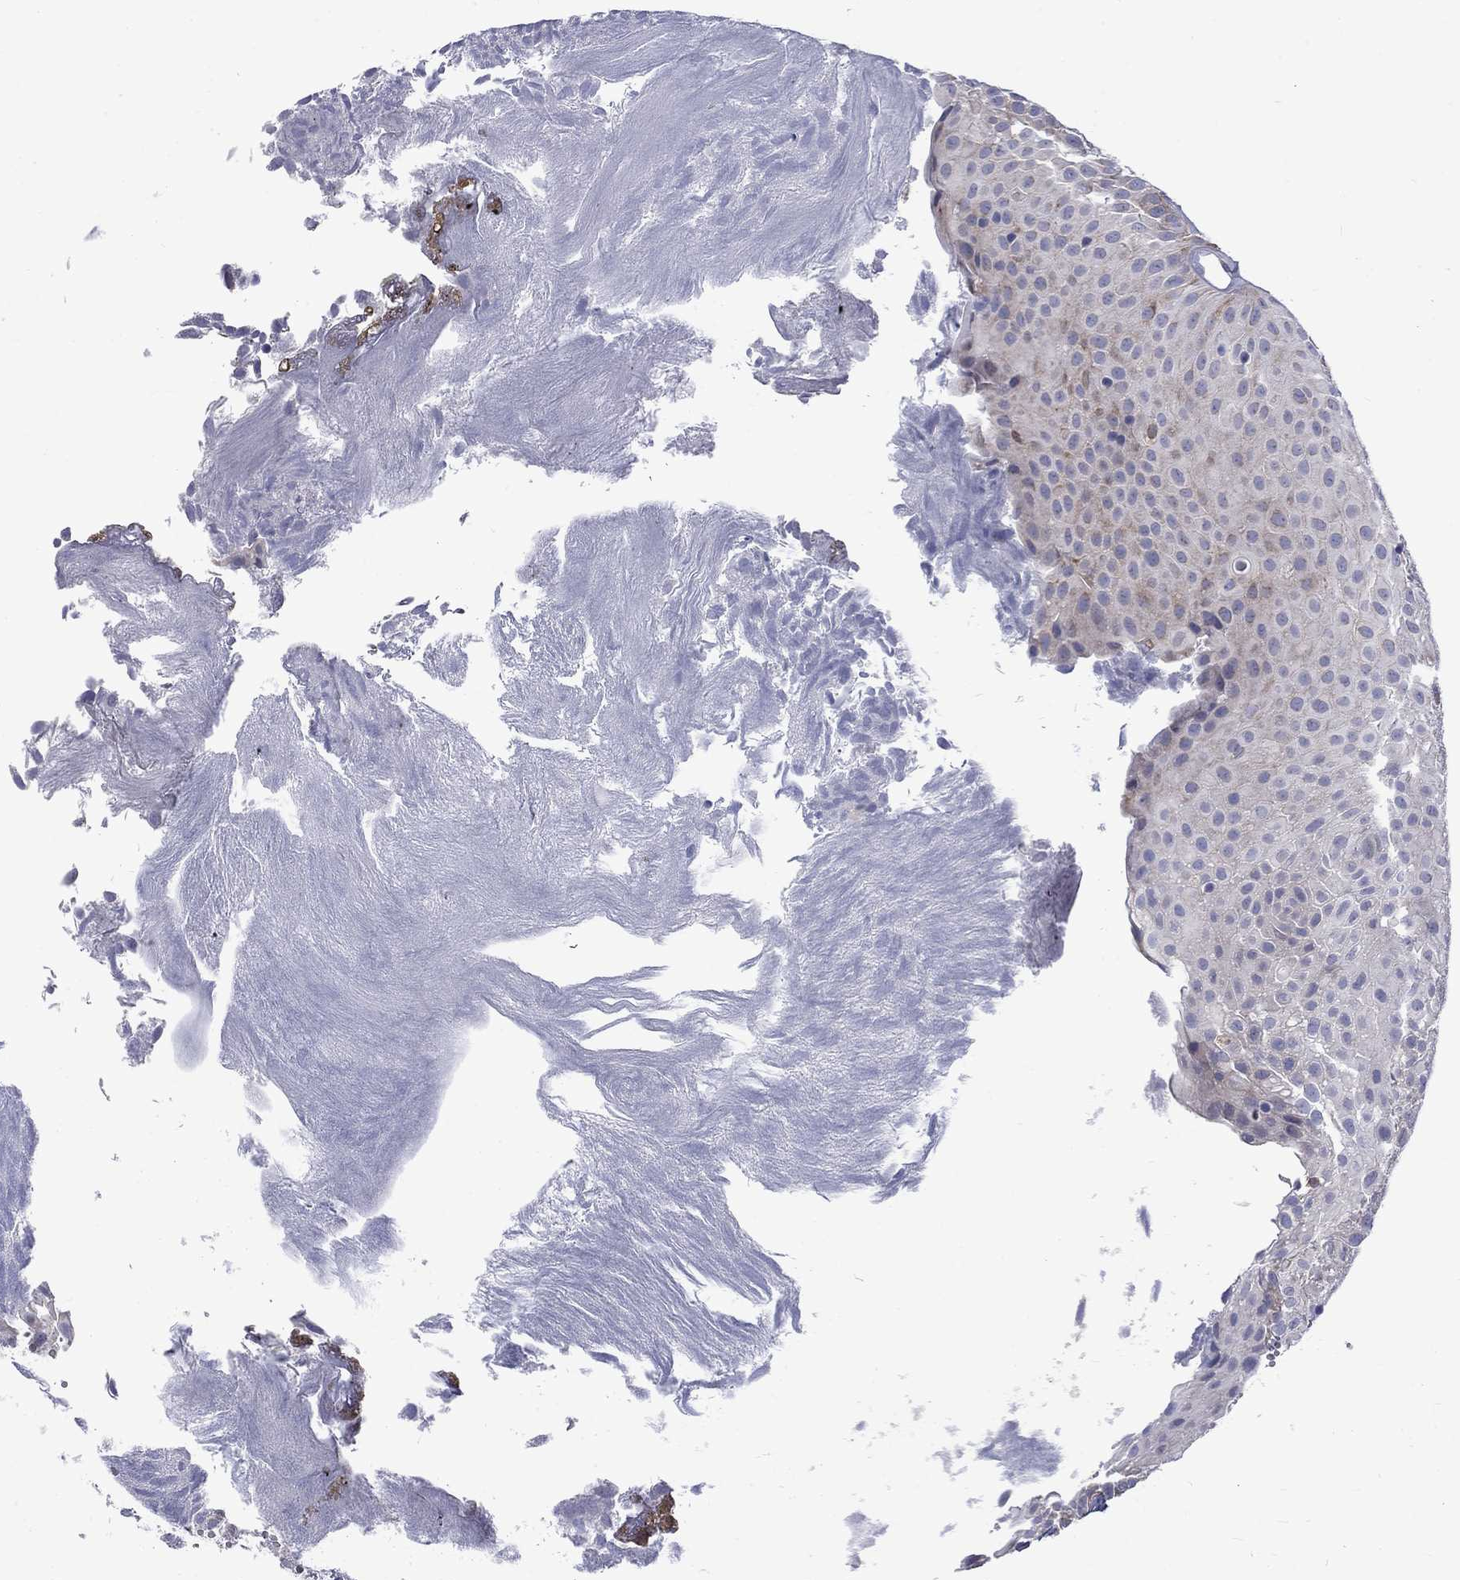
{"staining": {"intensity": "negative", "quantity": "none", "location": "none"}, "tissue": "urothelial cancer", "cell_type": "Tumor cells", "image_type": "cancer", "snomed": [{"axis": "morphology", "description": "Urothelial carcinoma, Low grade"}, {"axis": "topography", "description": "Urinary bladder"}], "caption": "IHC photomicrograph of neoplastic tissue: urothelial carcinoma (low-grade) stained with DAB (3,3'-diaminobenzidine) shows no significant protein expression in tumor cells. The staining is performed using DAB (3,3'-diaminobenzidine) brown chromogen with nuclei counter-stained in using hematoxylin.", "gene": "PABPC4", "patient": {"sex": "male", "age": 52}}